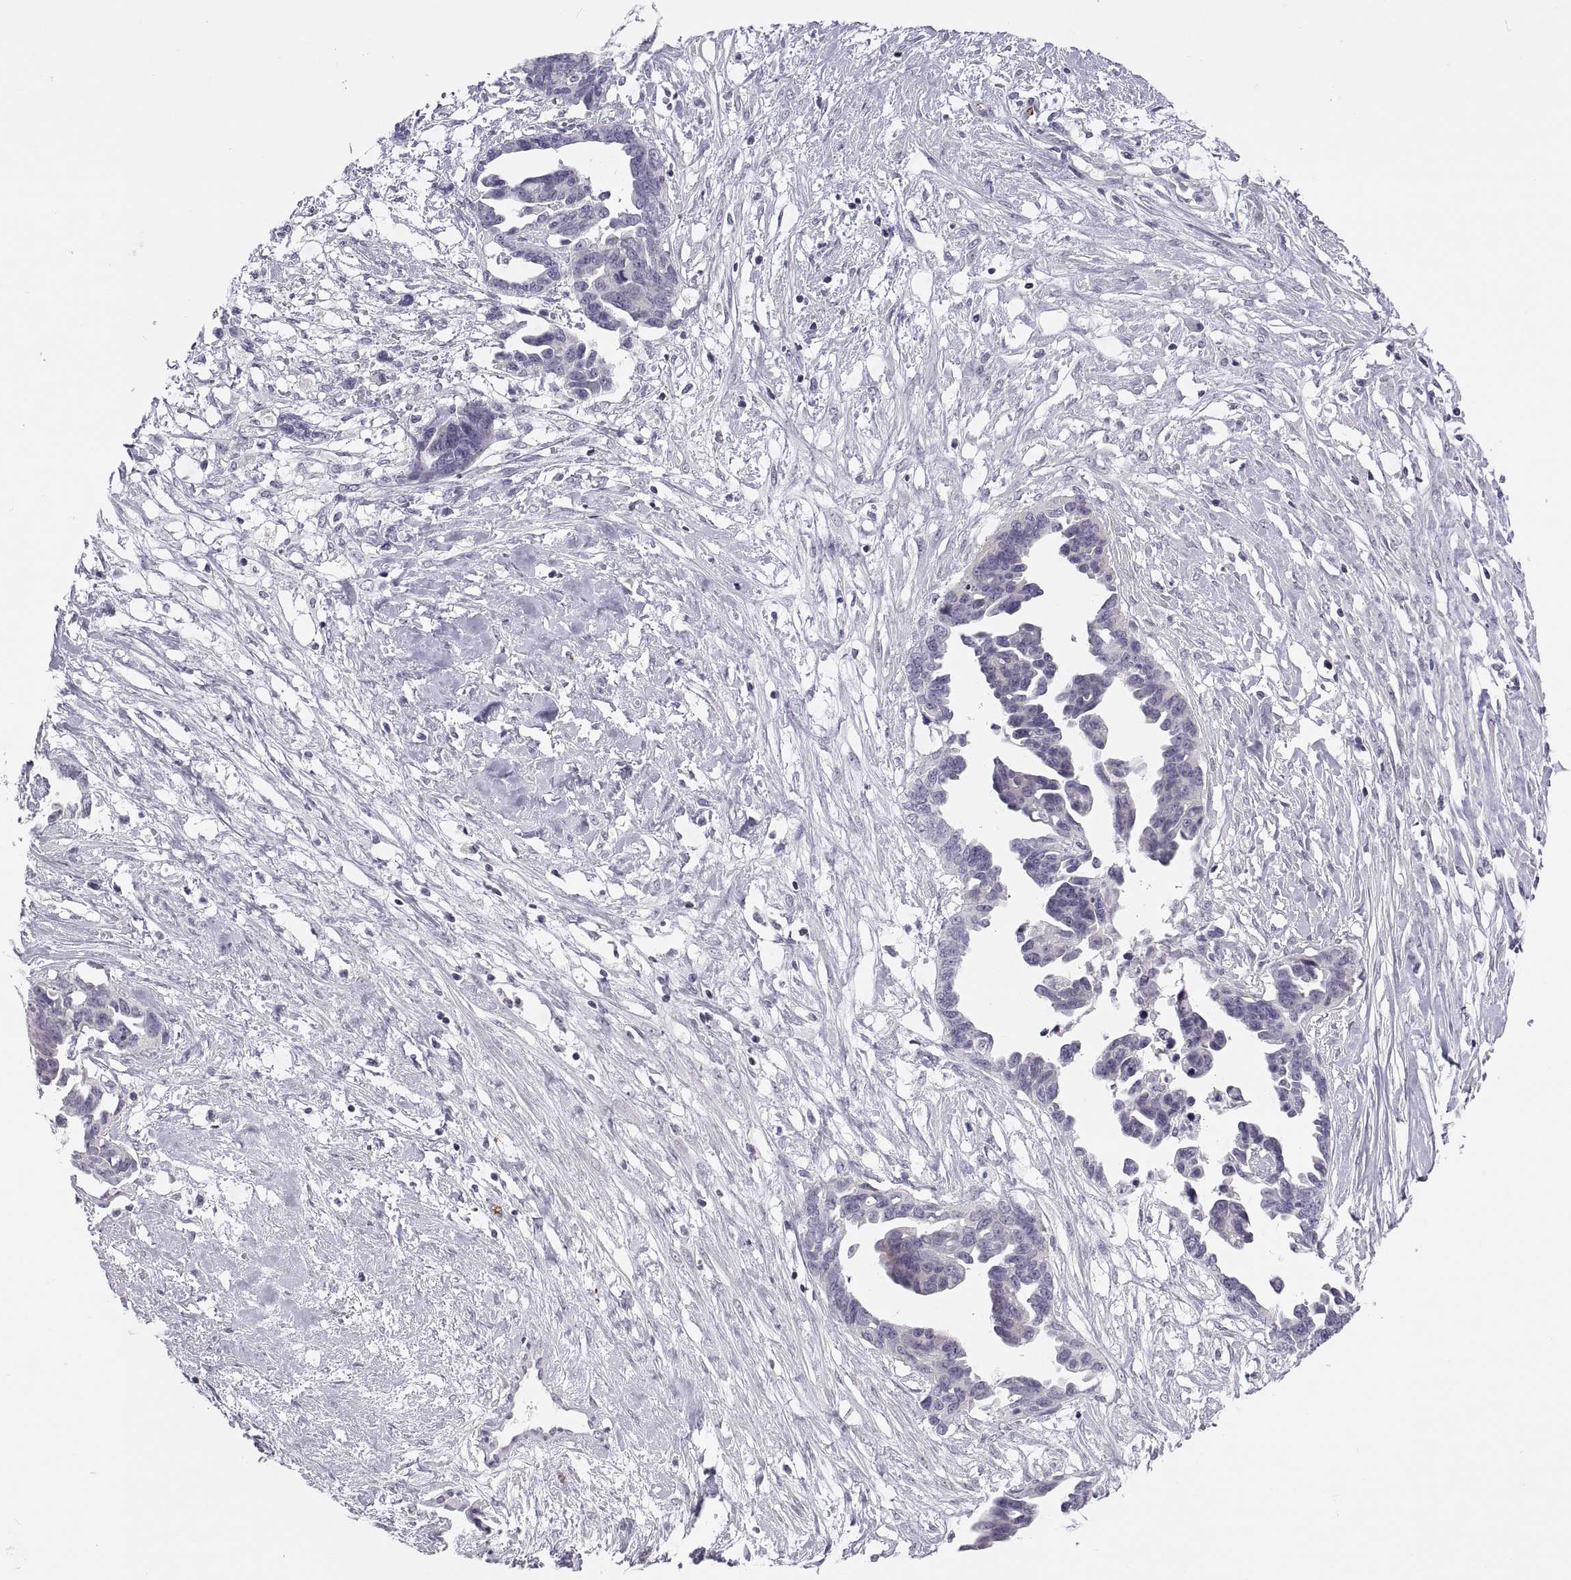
{"staining": {"intensity": "negative", "quantity": "none", "location": "none"}, "tissue": "ovarian cancer", "cell_type": "Tumor cells", "image_type": "cancer", "snomed": [{"axis": "morphology", "description": "Cystadenocarcinoma, serous, NOS"}, {"axis": "topography", "description": "Ovary"}], "caption": "Tumor cells are negative for protein expression in human ovarian serous cystadenocarcinoma.", "gene": "TTC21A", "patient": {"sex": "female", "age": 69}}